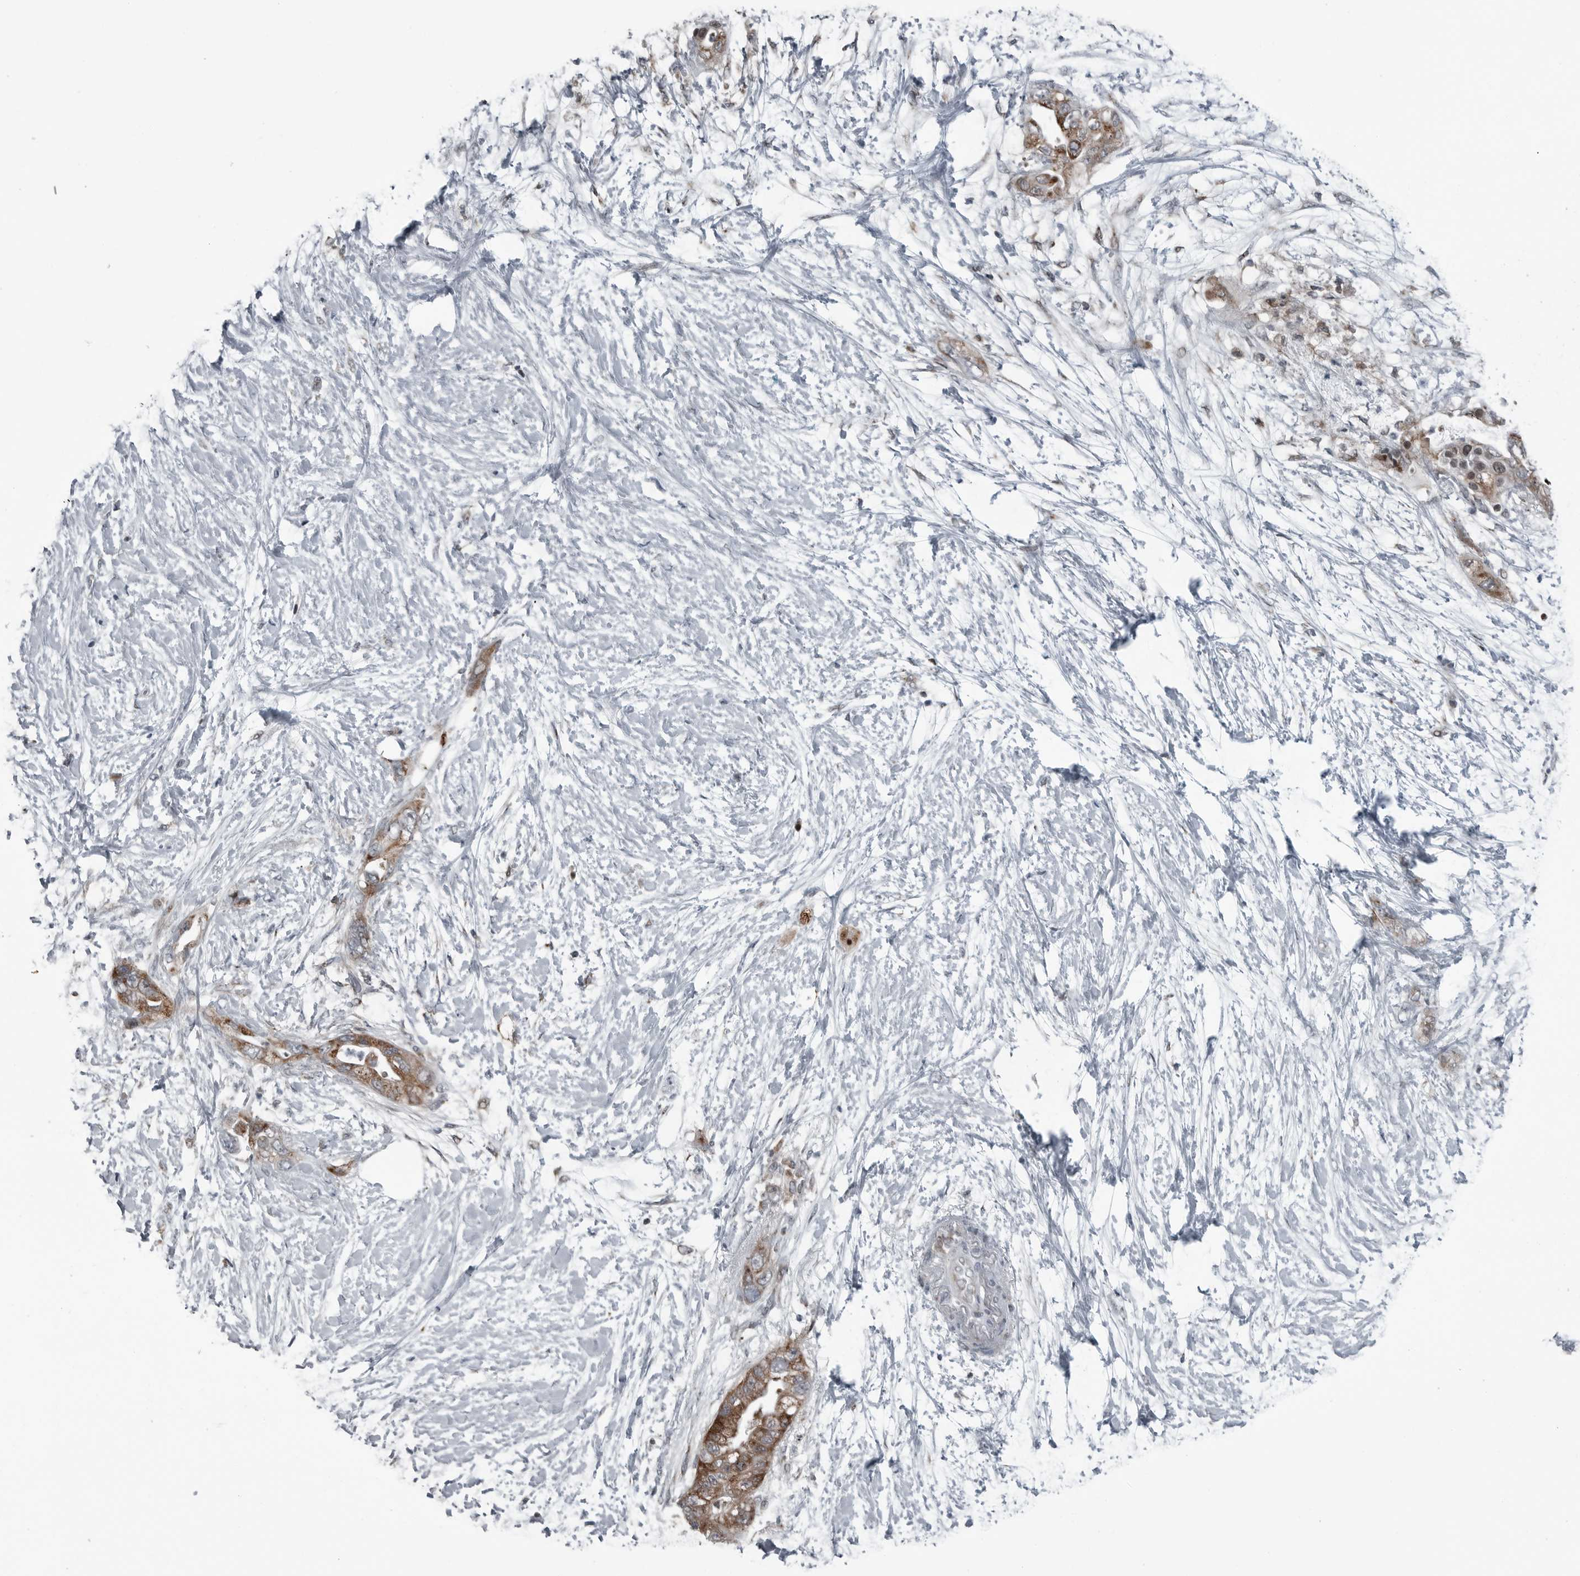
{"staining": {"intensity": "moderate", "quantity": ">75%", "location": "cytoplasmic/membranous"}, "tissue": "pancreatic cancer", "cell_type": "Tumor cells", "image_type": "cancer", "snomed": [{"axis": "morphology", "description": "Adenocarcinoma, NOS"}, {"axis": "topography", "description": "Pancreas"}], "caption": "Tumor cells exhibit medium levels of moderate cytoplasmic/membranous positivity in approximately >75% of cells in adenocarcinoma (pancreatic). (Stains: DAB in brown, nuclei in blue, Microscopy: brightfield microscopy at high magnification).", "gene": "GAK", "patient": {"sex": "male", "age": 53}}